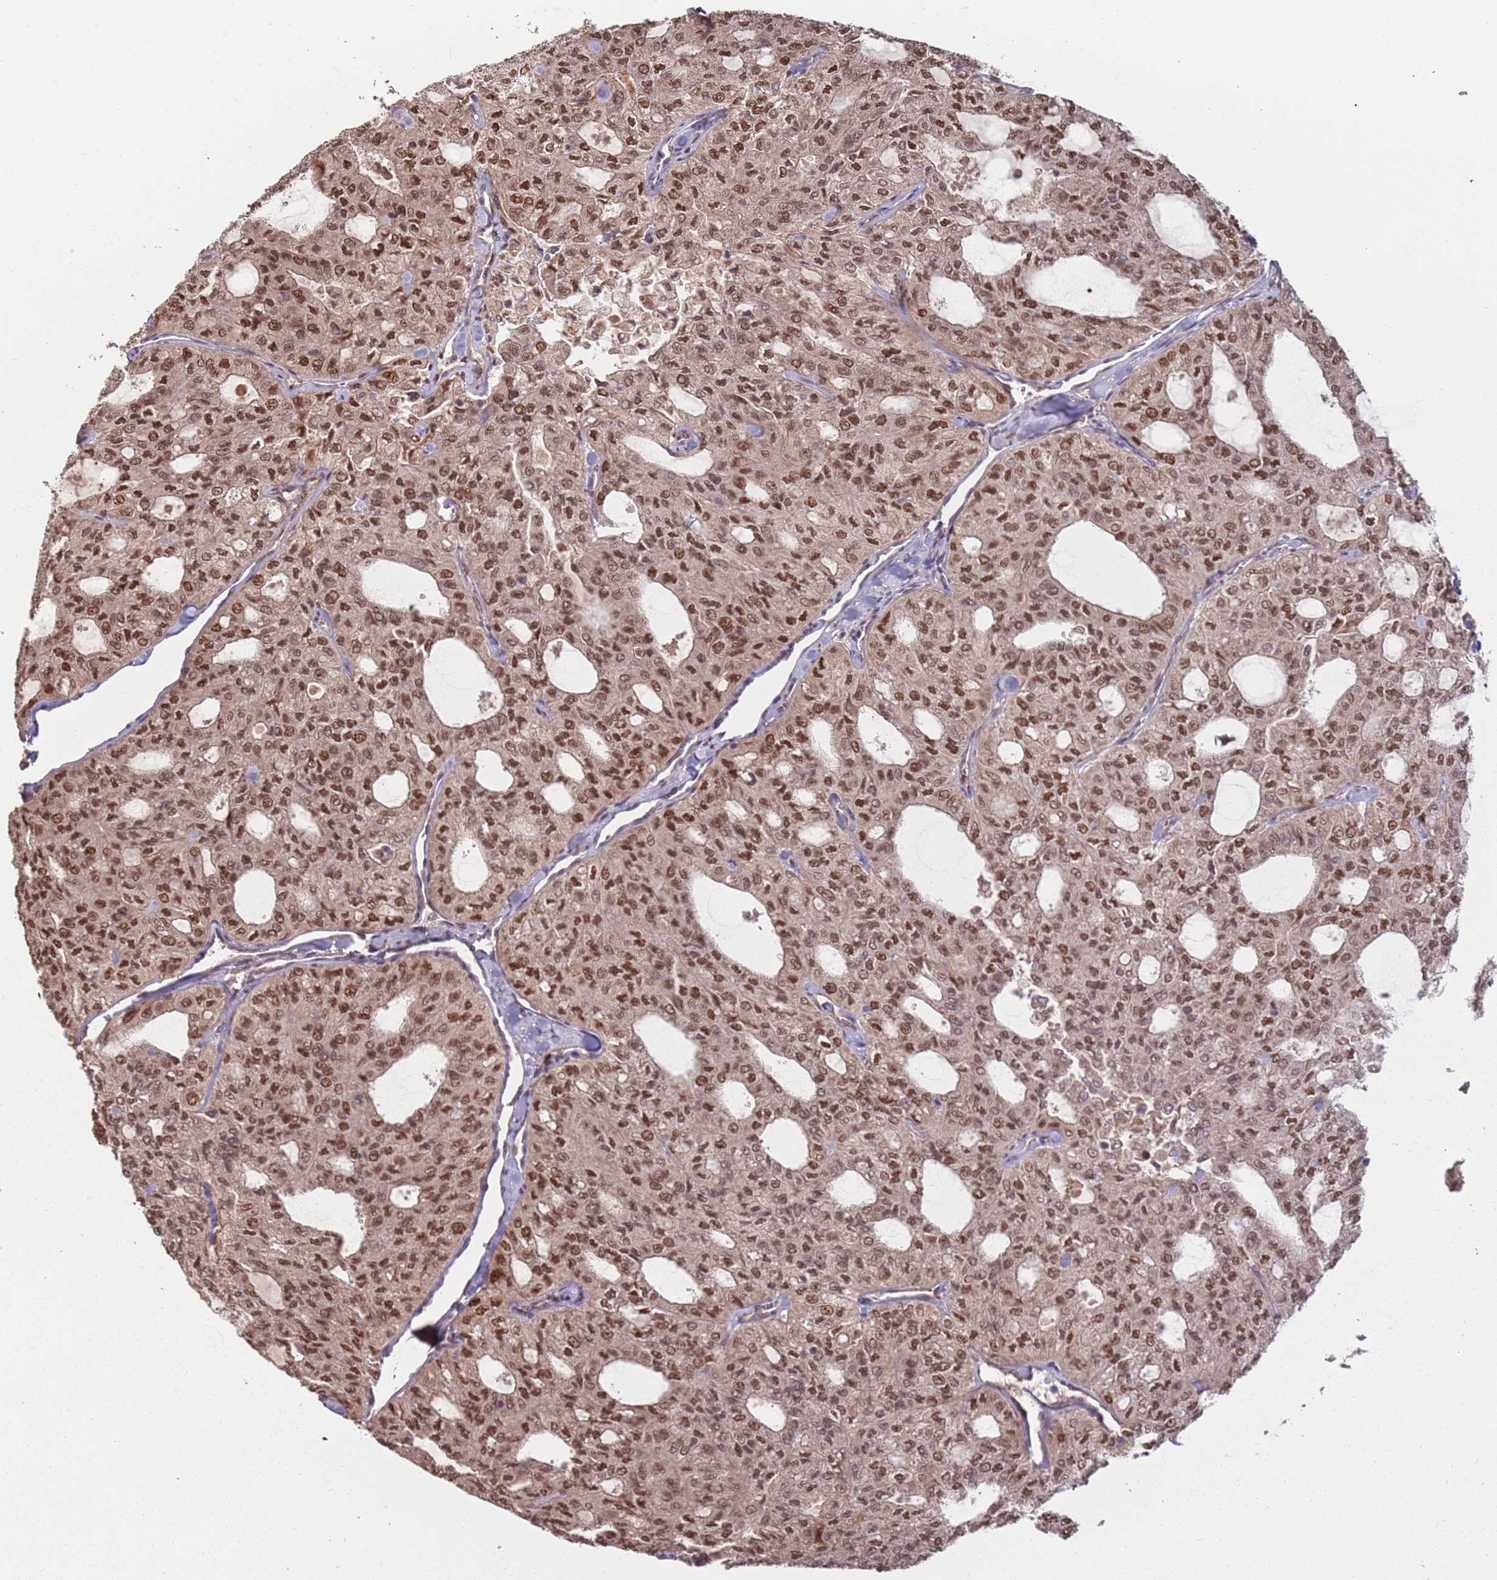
{"staining": {"intensity": "strong", "quantity": ">75%", "location": "nuclear"}, "tissue": "thyroid cancer", "cell_type": "Tumor cells", "image_type": "cancer", "snomed": [{"axis": "morphology", "description": "Follicular adenoma carcinoma, NOS"}, {"axis": "topography", "description": "Thyroid gland"}], "caption": "About >75% of tumor cells in thyroid cancer (follicular adenoma carcinoma) reveal strong nuclear protein staining as visualized by brown immunohistochemical staining.", "gene": "POLR3H", "patient": {"sex": "male", "age": 75}}